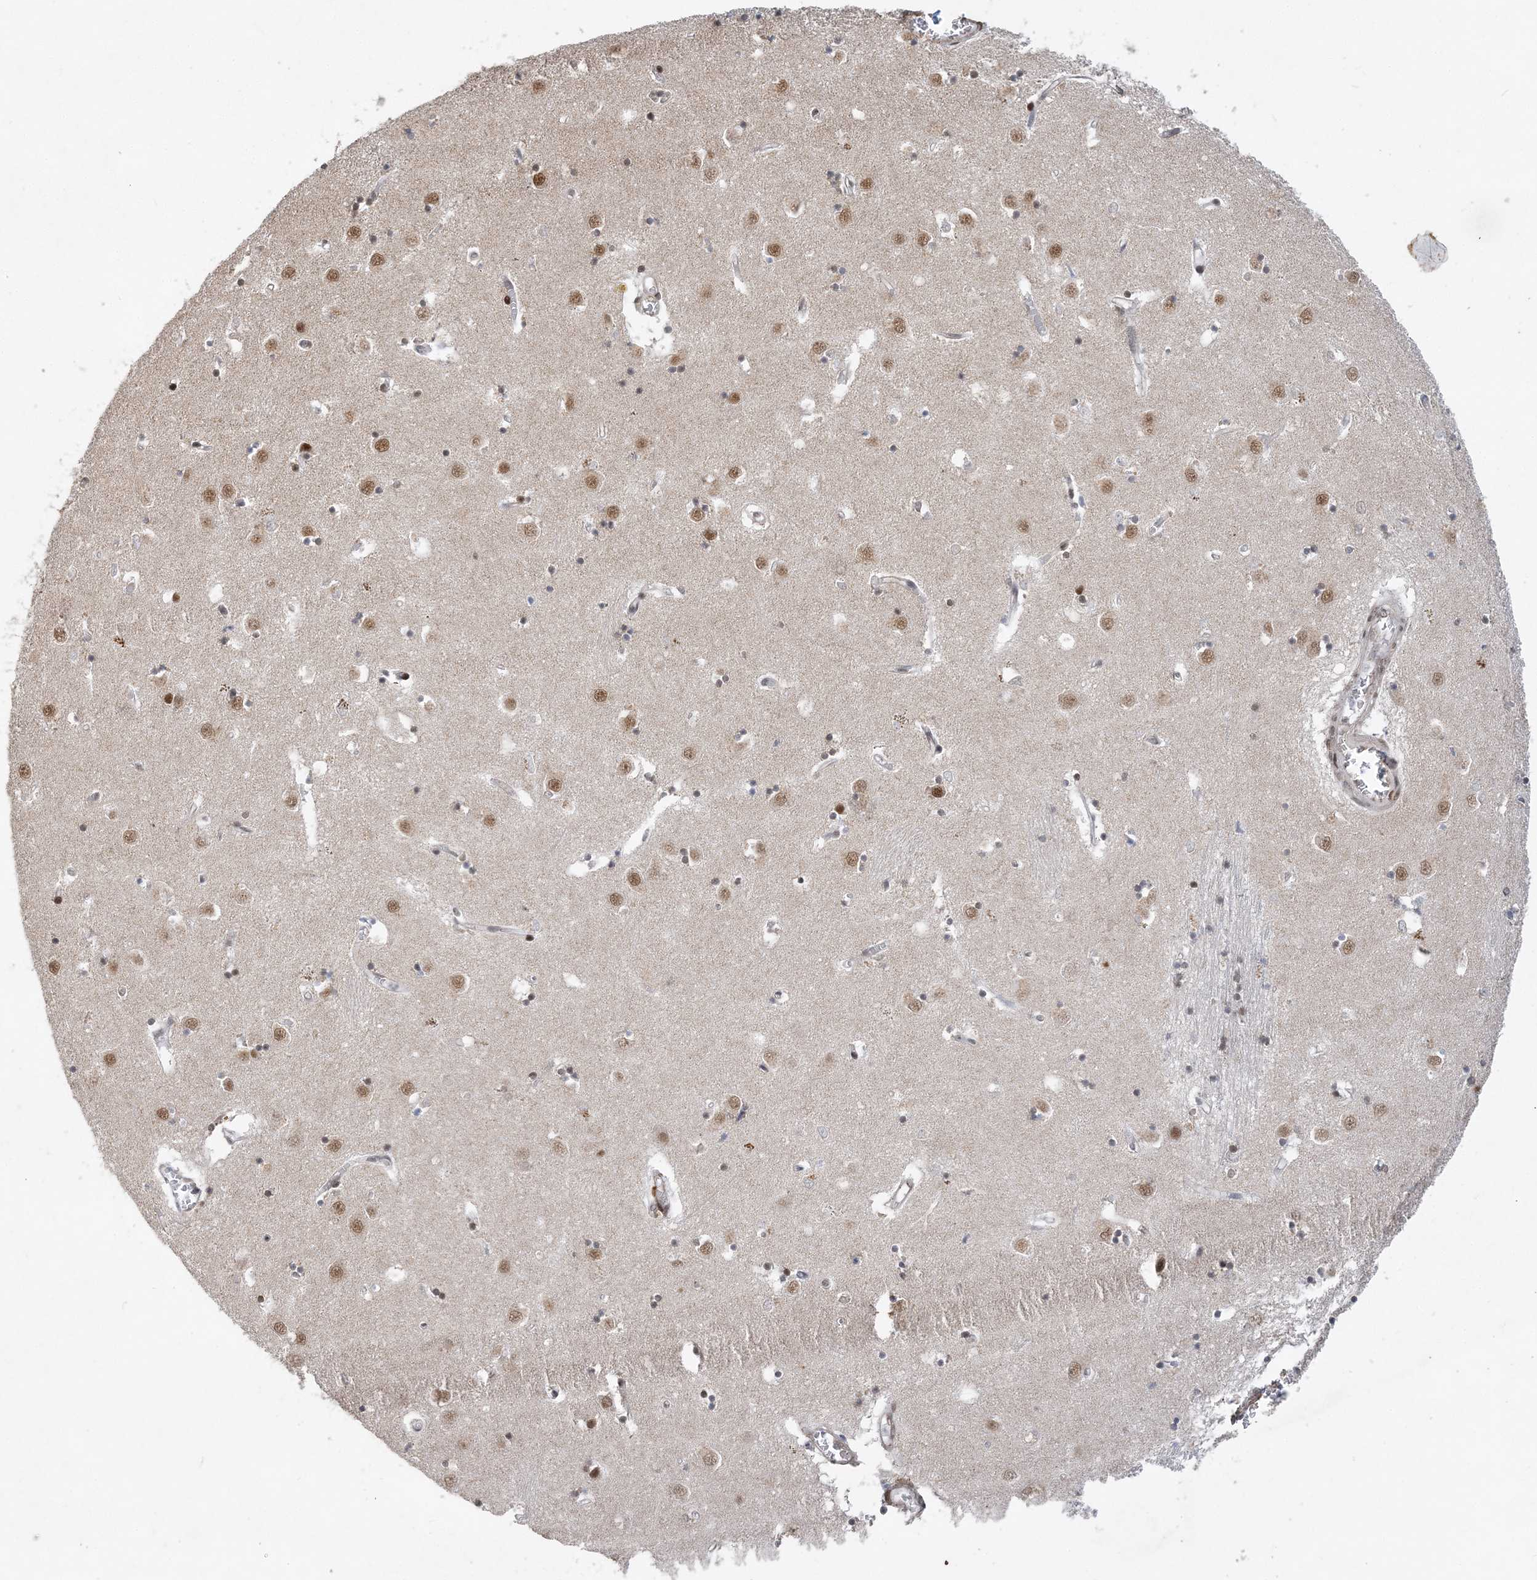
{"staining": {"intensity": "moderate", "quantity": "25%-75%", "location": "nuclear"}, "tissue": "caudate", "cell_type": "Glial cells", "image_type": "normal", "snomed": [{"axis": "morphology", "description": "Normal tissue, NOS"}, {"axis": "topography", "description": "Lateral ventricle wall"}], "caption": "An immunohistochemistry photomicrograph of normal tissue is shown. Protein staining in brown highlights moderate nuclear positivity in caudate within glial cells.", "gene": "WAC", "patient": {"sex": "male", "age": 70}}